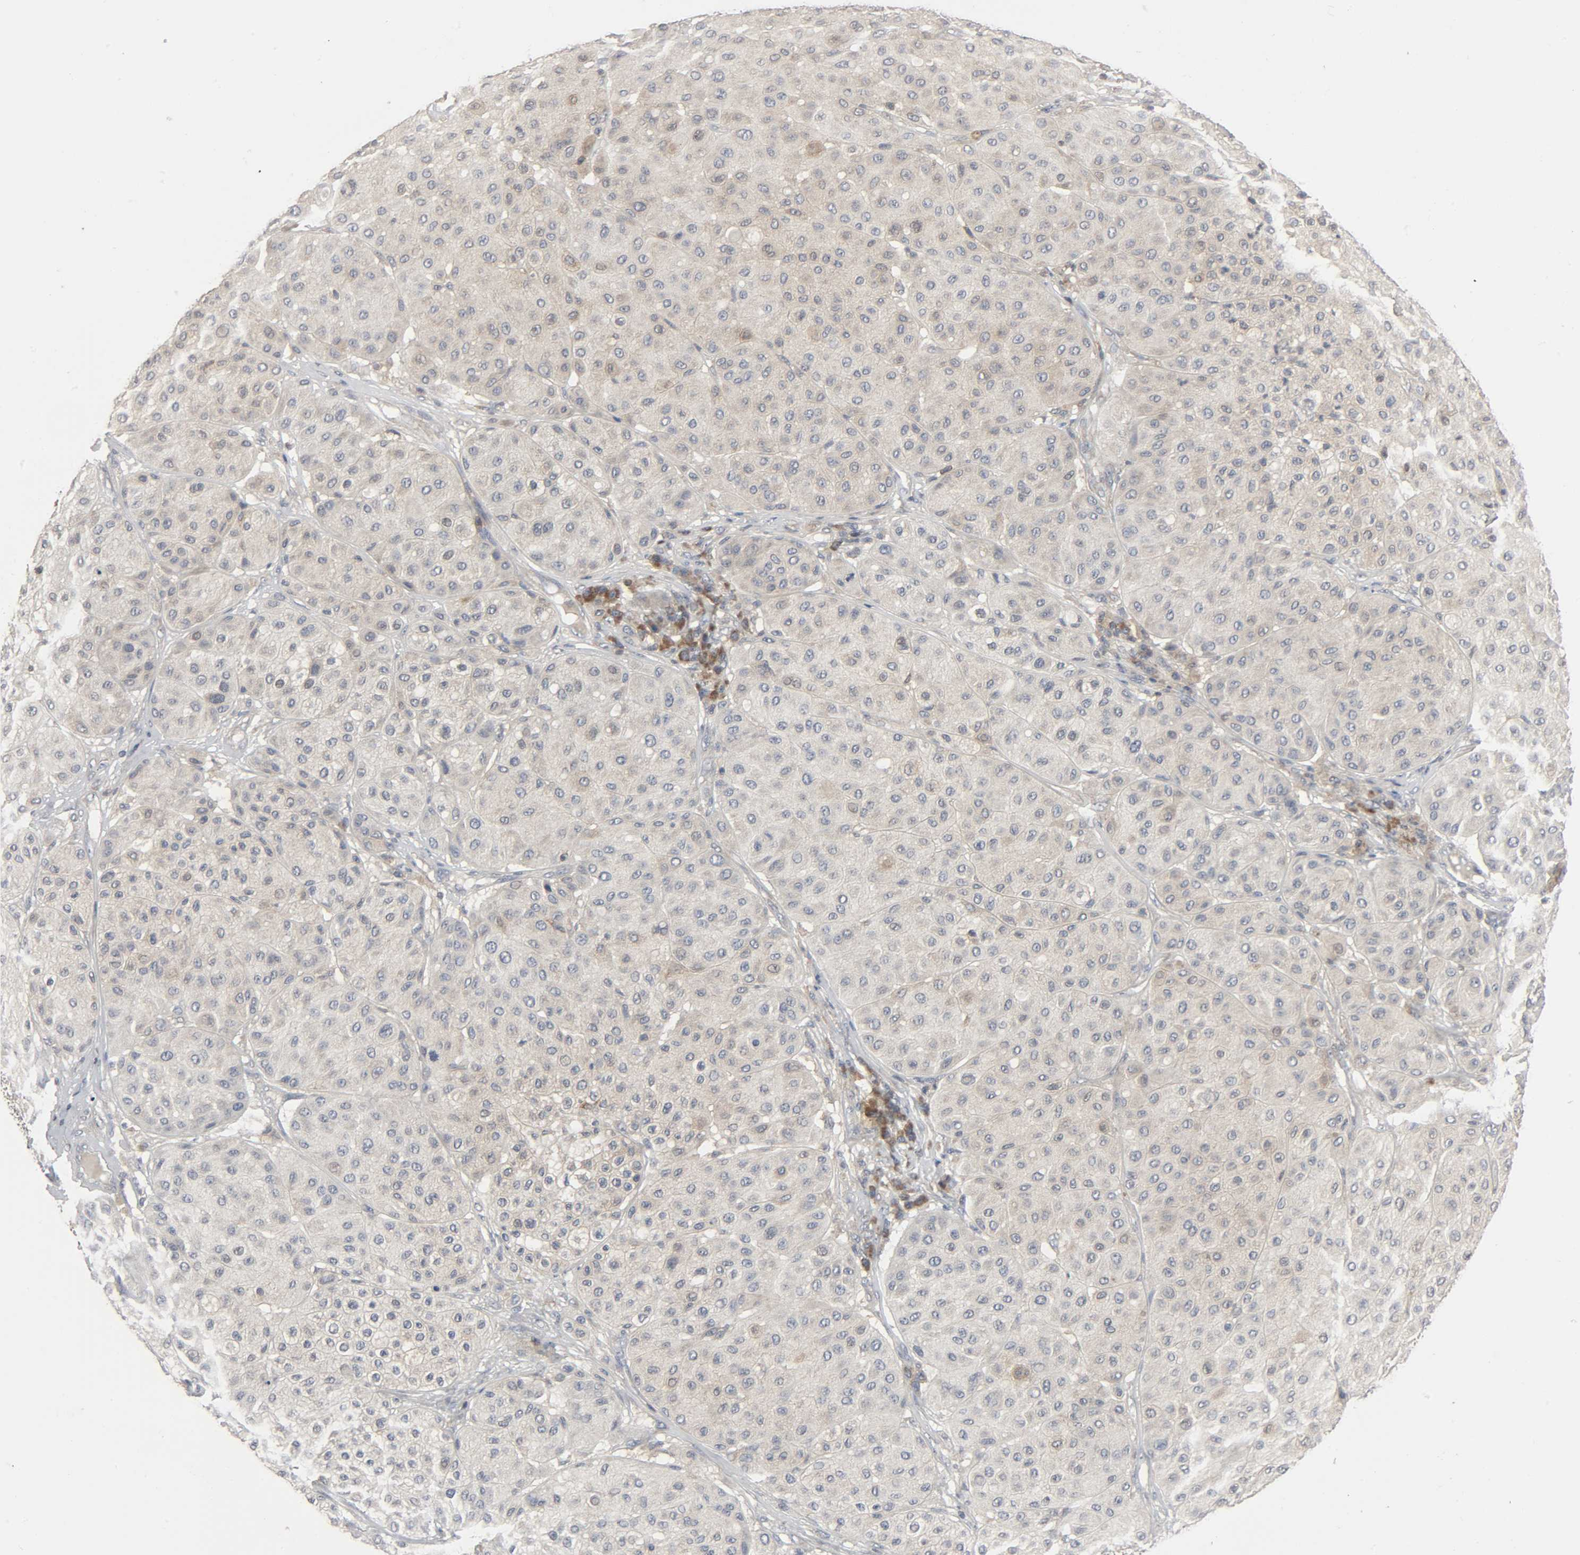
{"staining": {"intensity": "moderate", "quantity": "25%-75%", "location": "cytoplasmic/membranous"}, "tissue": "melanoma", "cell_type": "Tumor cells", "image_type": "cancer", "snomed": [{"axis": "morphology", "description": "Normal tissue, NOS"}, {"axis": "morphology", "description": "Malignant melanoma, Metastatic site"}, {"axis": "topography", "description": "Skin"}], "caption": "Immunohistochemistry (IHC) histopathology image of human melanoma stained for a protein (brown), which demonstrates medium levels of moderate cytoplasmic/membranous positivity in about 25%-75% of tumor cells.", "gene": "PLEKHA2", "patient": {"sex": "male", "age": 41}}